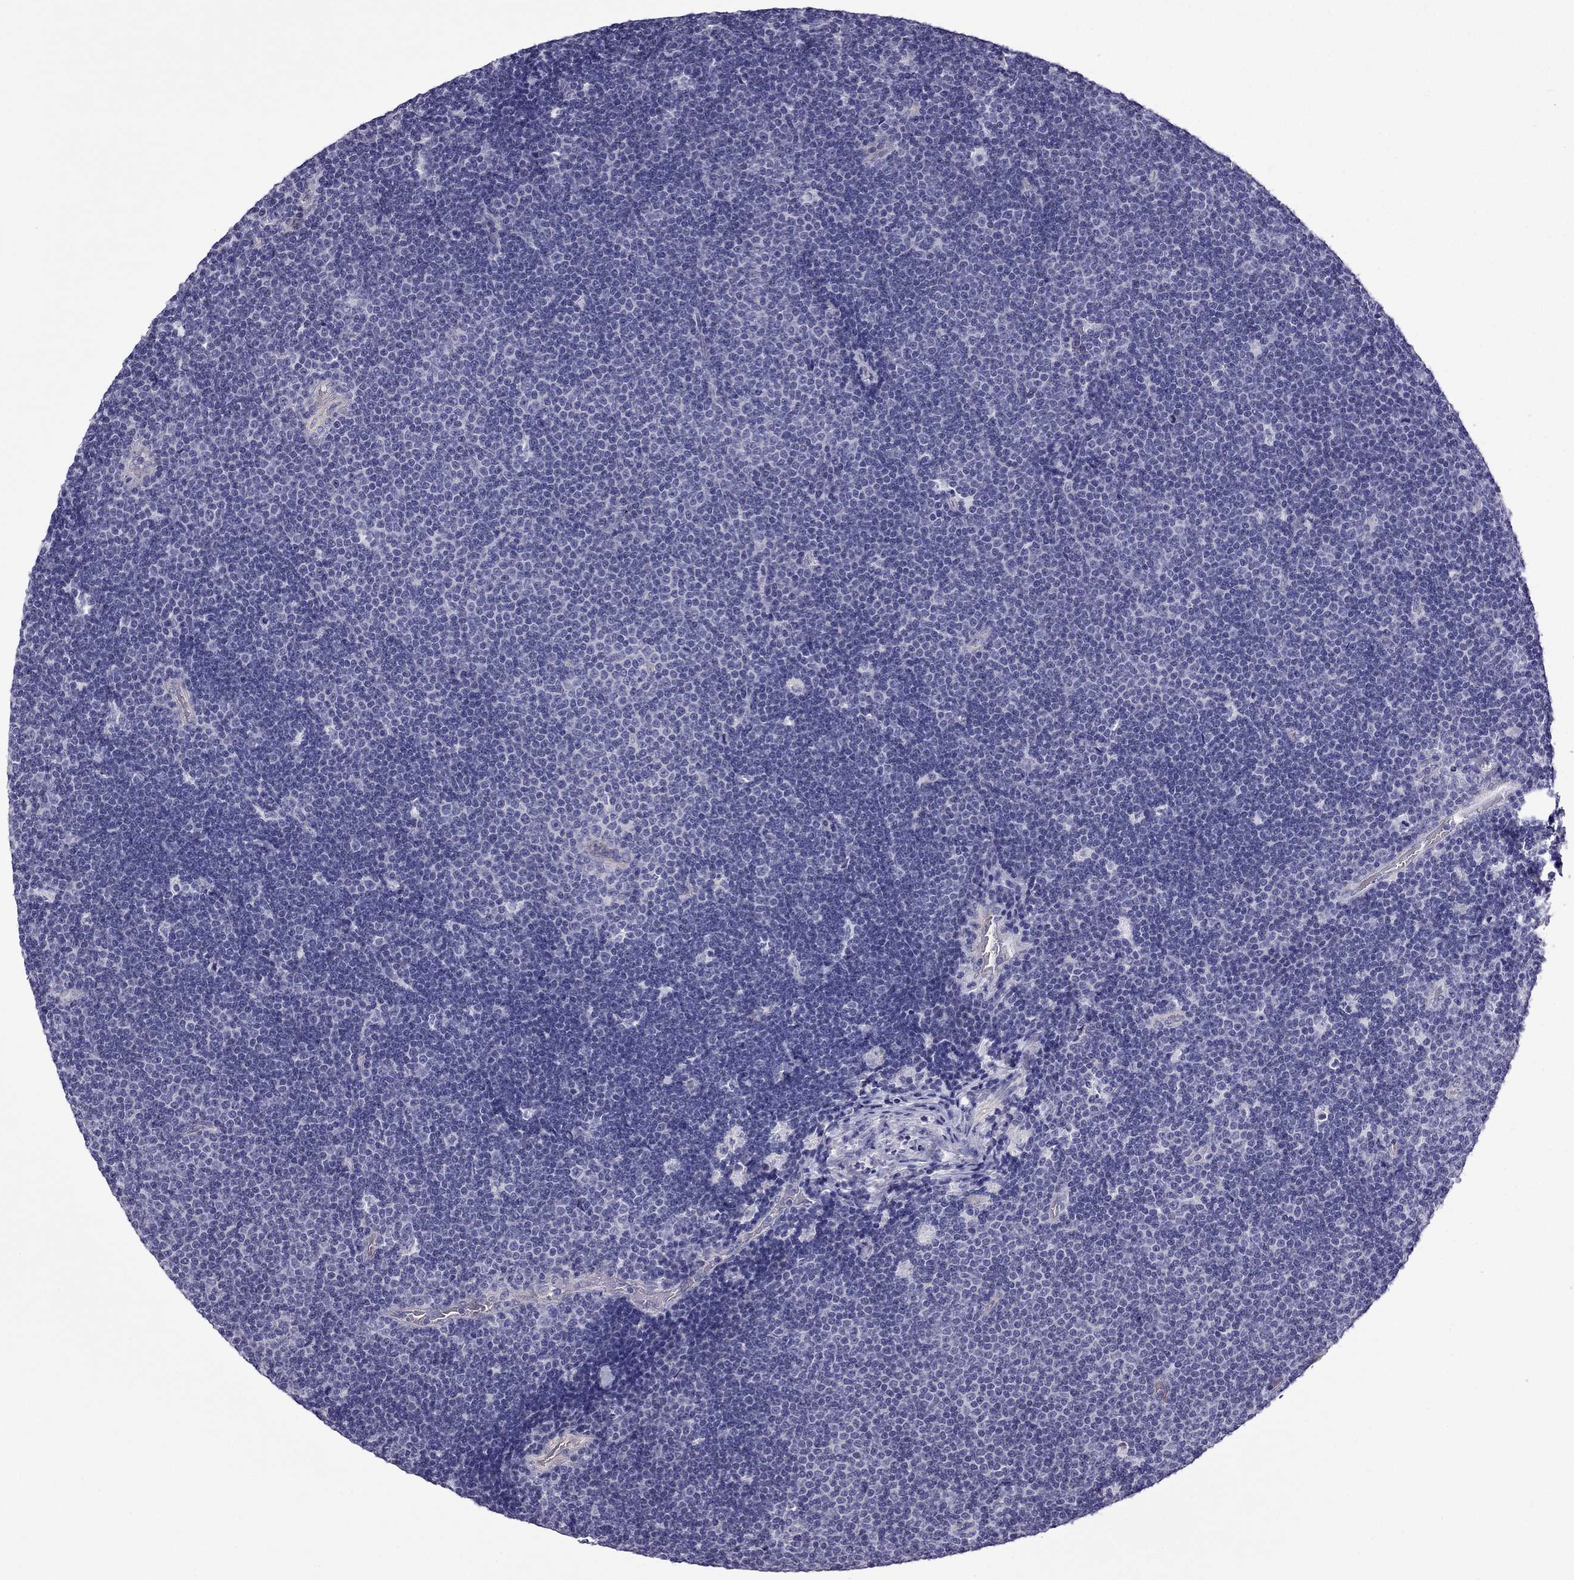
{"staining": {"intensity": "negative", "quantity": "none", "location": "none"}, "tissue": "lymphoma", "cell_type": "Tumor cells", "image_type": "cancer", "snomed": [{"axis": "morphology", "description": "Malignant lymphoma, non-Hodgkin's type, Low grade"}, {"axis": "topography", "description": "Brain"}], "caption": "IHC image of human low-grade malignant lymphoma, non-Hodgkin's type stained for a protein (brown), which shows no positivity in tumor cells.", "gene": "GJA8", "patient": {"sex": "female", "age": 66}}